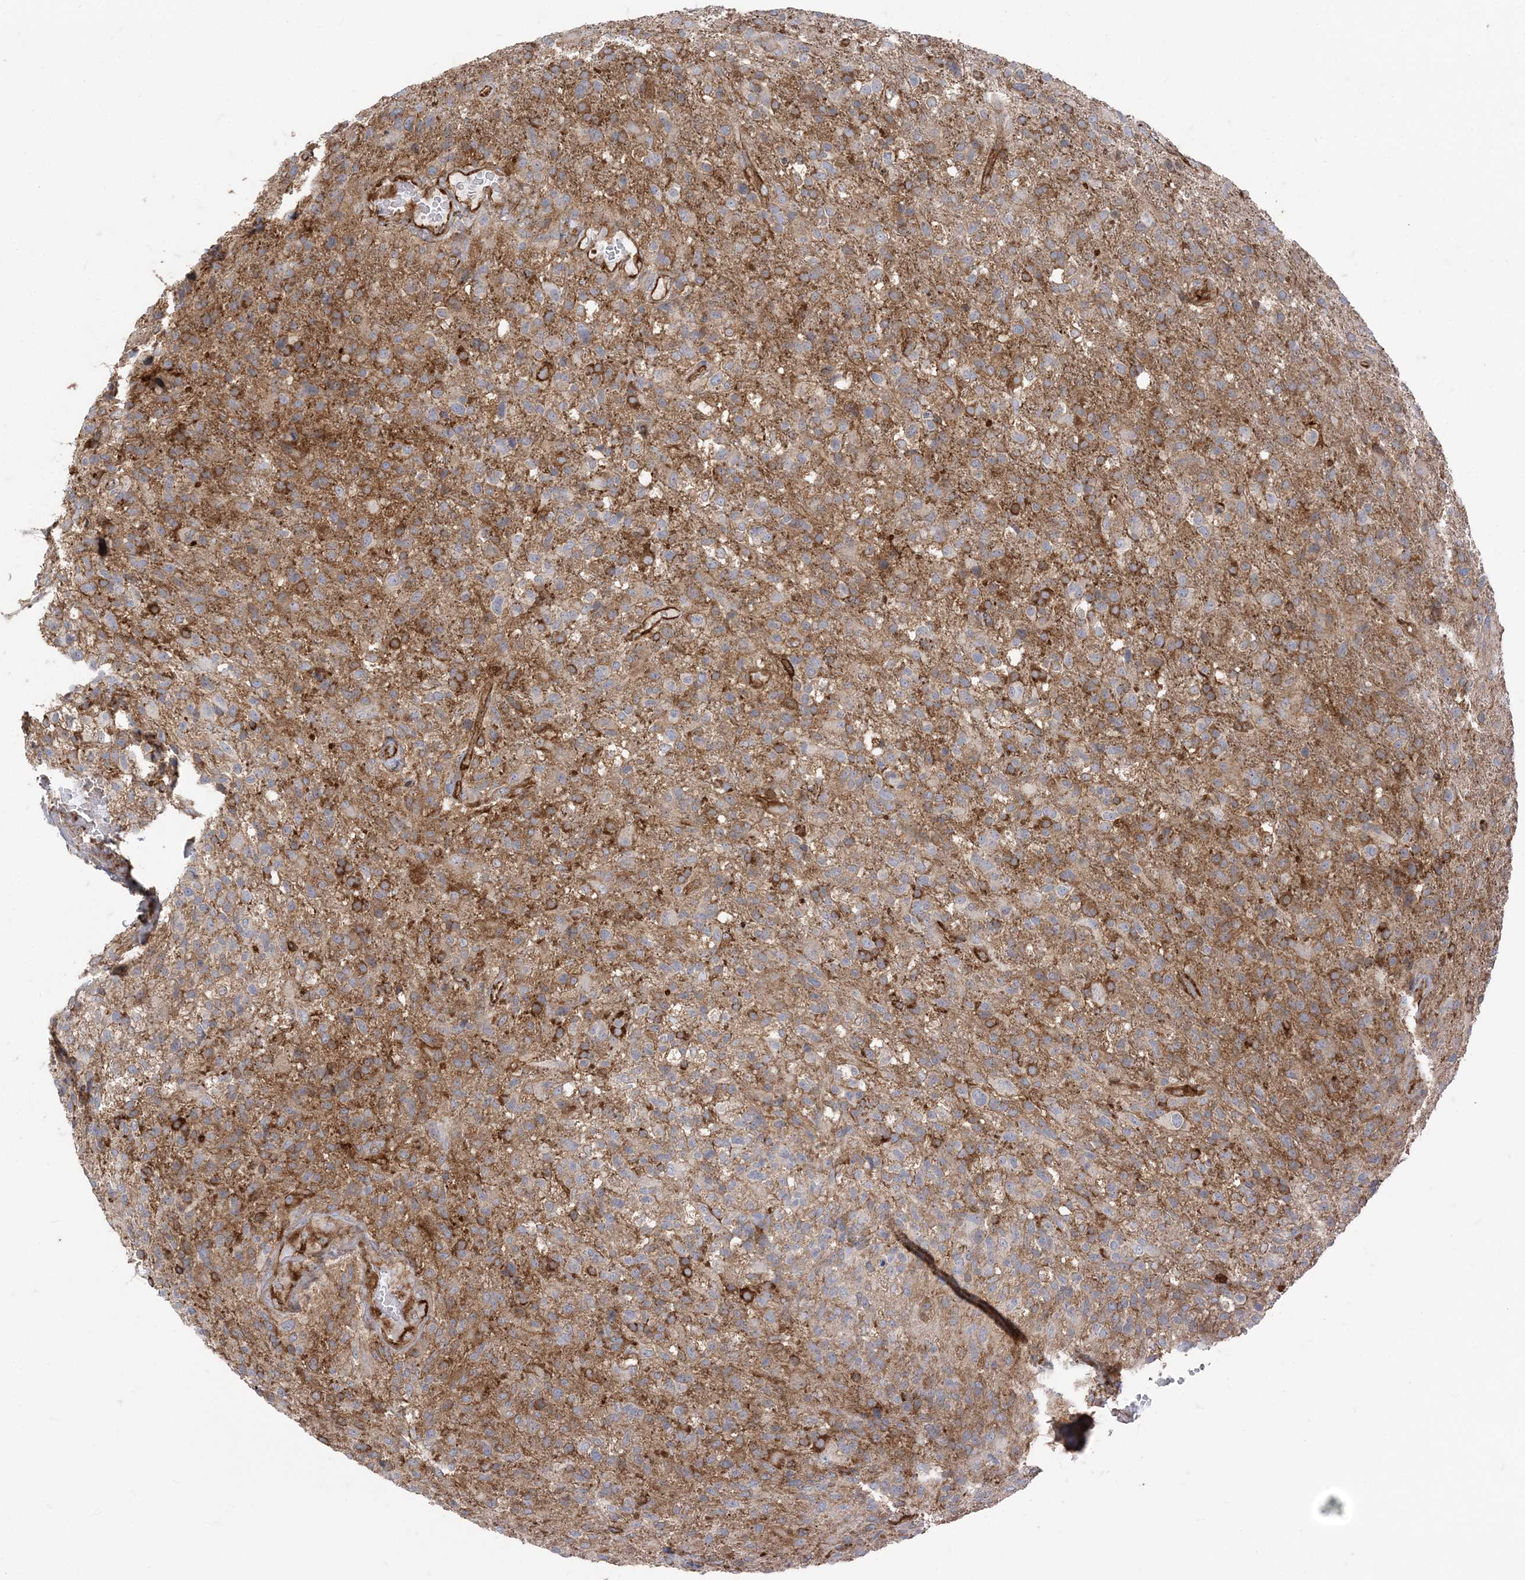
{"staining": {"intensity": "moderate", "quantity": "<25%", "location": "cytoplasmic/membranous"}, "tissue": "glioma", "cell_type": "Tumor cells", "image_type": "cancer", "snomed": [{"axis": "morphology", "description": "Glioma, malignant, High grade"}, {"axis": "topography", "description": "Brain"}], "caption": "Immunohistochemistry (IHC) of glioma demonstrates low levels of moderate cytoplasmic/membranous expression in approximately <25% of tumor cells.", "gene": "DERL3", "patient": {"sex": "male", "age": 72}}